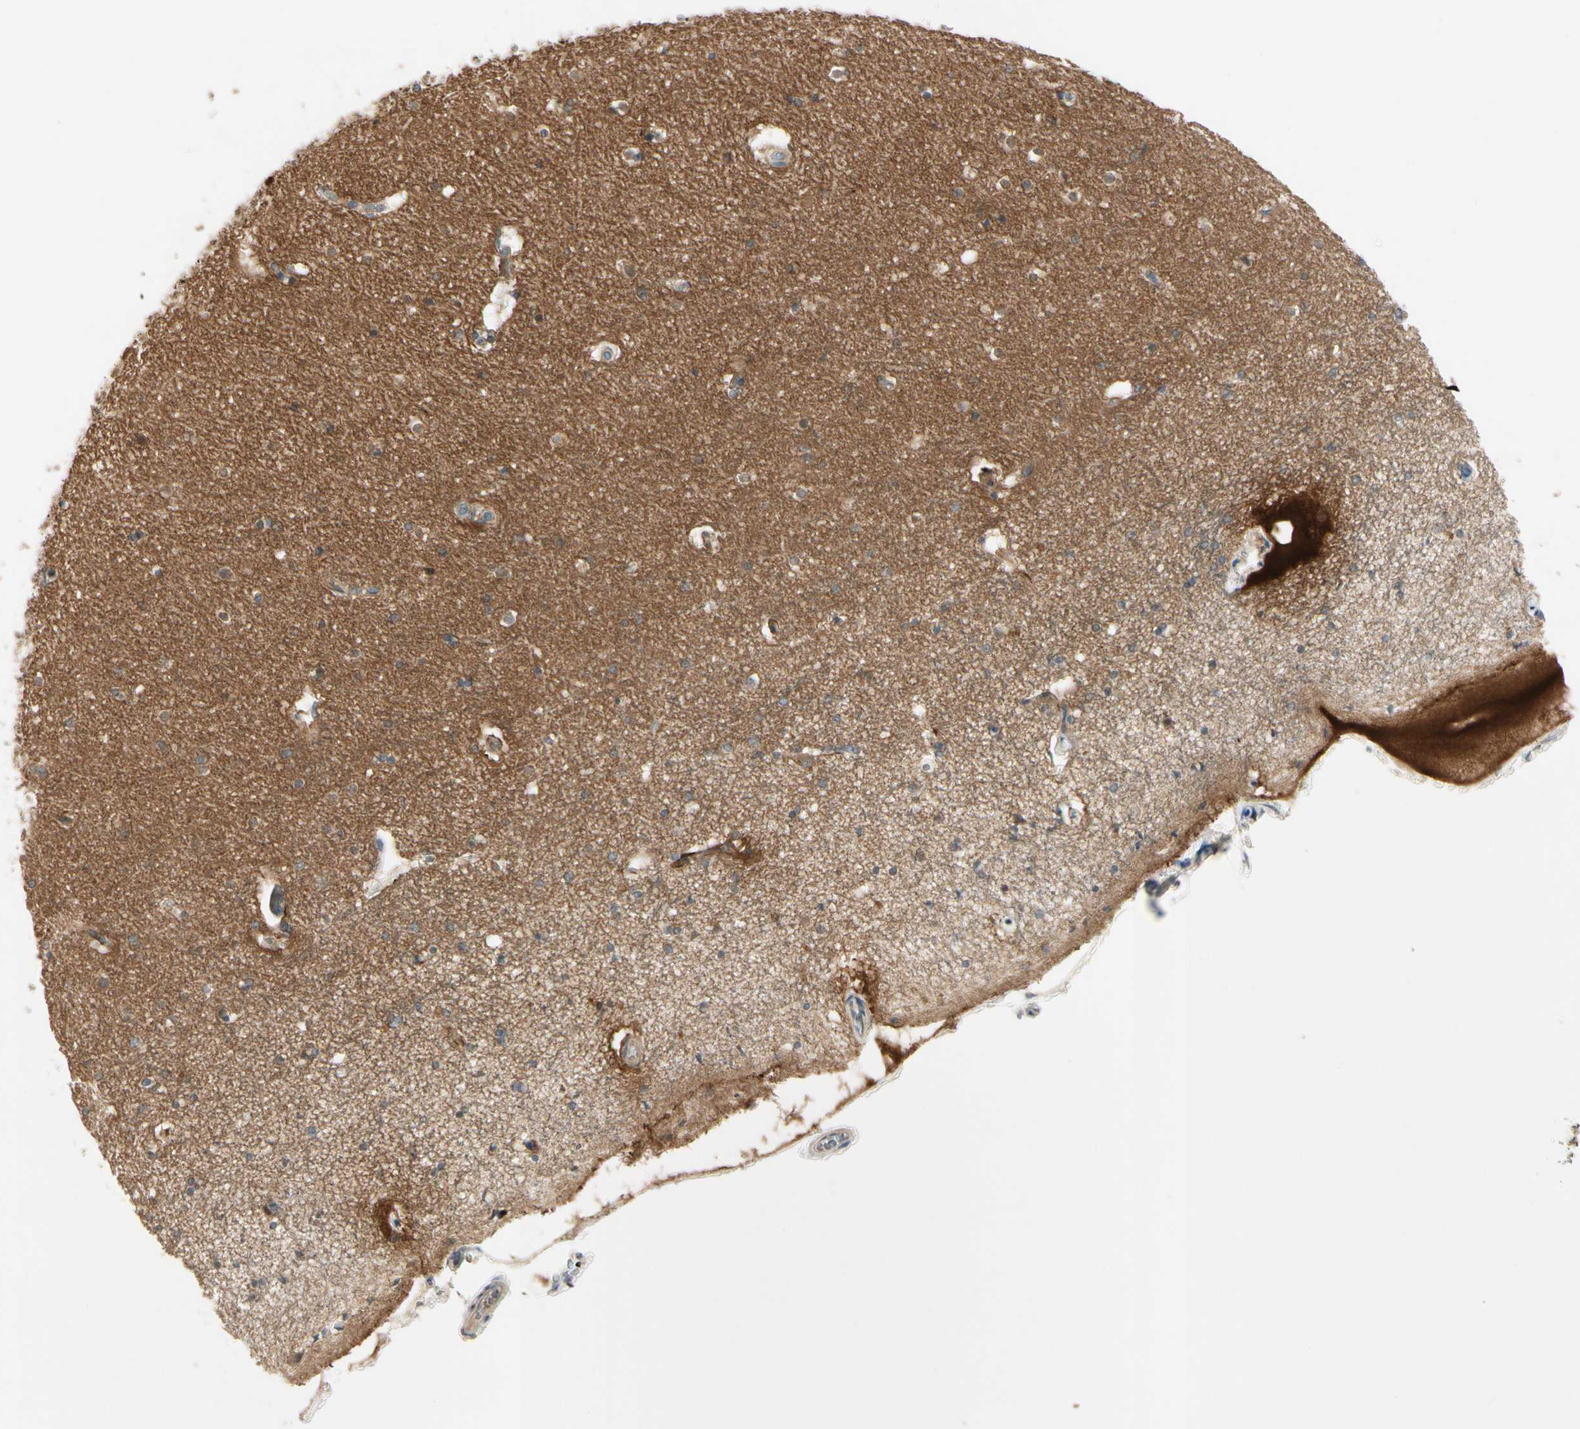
{"staining": {"intensity": "moderate", "quantity": "25%-75%", "location": "cytoplasmic/membranous"}, "tissue": "hippocampus", "cell_type": "Glial cells", "image_type": "normal", "snomed": [{"axis": "morphology", "description": "Normal tissue, NOS"}, {"axis": "topography", "description": "Hippocampus"}], "caption": "Protein expression analysis of benign human hippocampus reveals moderate cytoplasmic/membranous positivity in approximately 25%-75% of glial cells. The protein is stained brown, and the nuclei are stained in blue (DAB IHC with brightfield microscopy, high magnification).", "gene": "PPP3CB", "patient": {"sex": "female", "age": 54}}